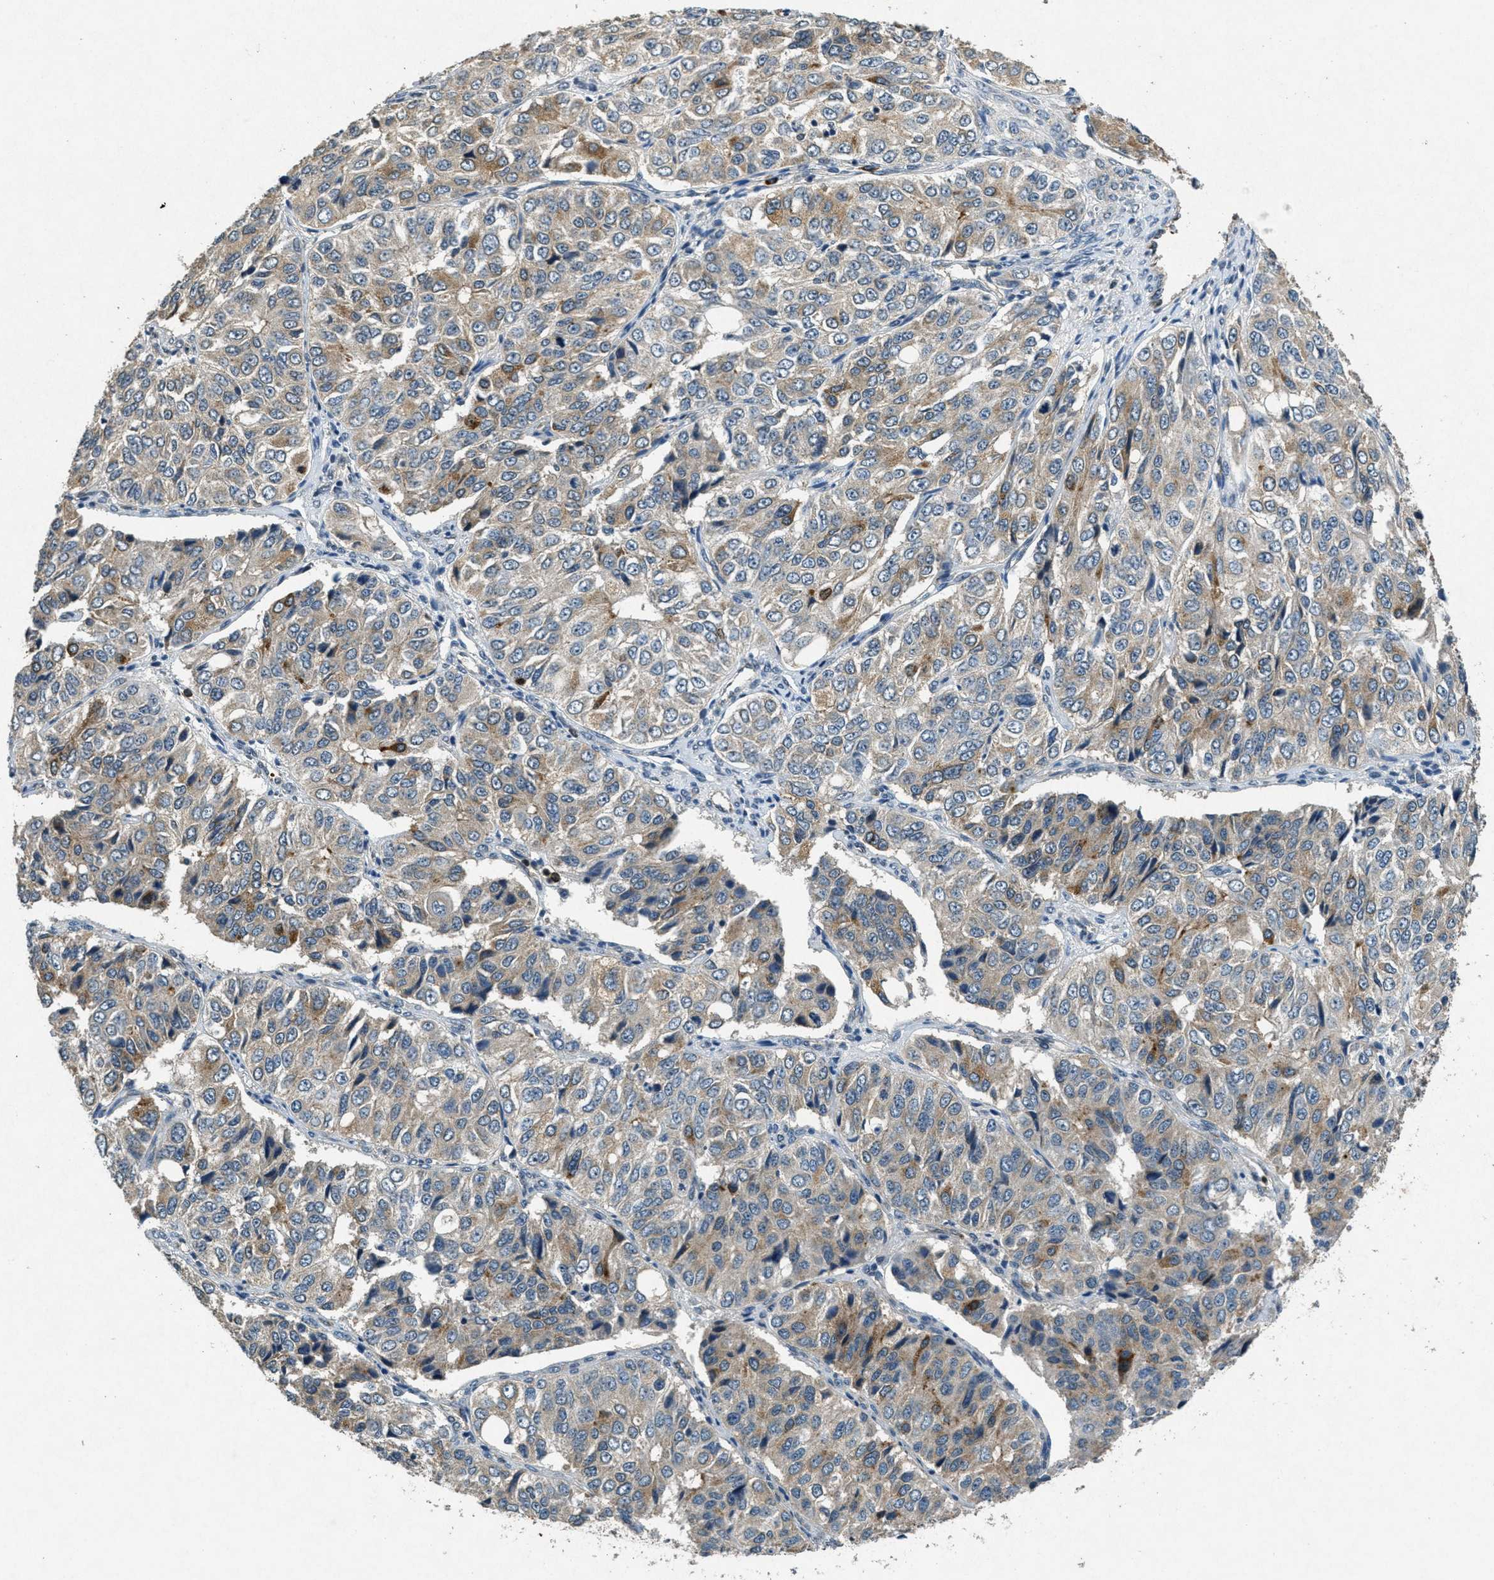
{"staining": {"intensity": "weak", "quantity": "25%-75%", "location": "cytoplasmic/membranous"}, "tissue": "ovarian cancer", "cell_type": "Tumor cells", "image_type": "cancer", "snomed": [{"axis": "morphology", "description": "Carcinoma, endometroid"}, {"axis": "topography", "description": "Ovary"}], "caption": "Weak cytoplasmic/membranous expression for a protein is seen in approximately 25%-75% of tumor cells of ovarian endometroid carcinoma using immunohistochemistry.", "gene": "RAB3D", "patient": {"sex": "female", "age": 51}}